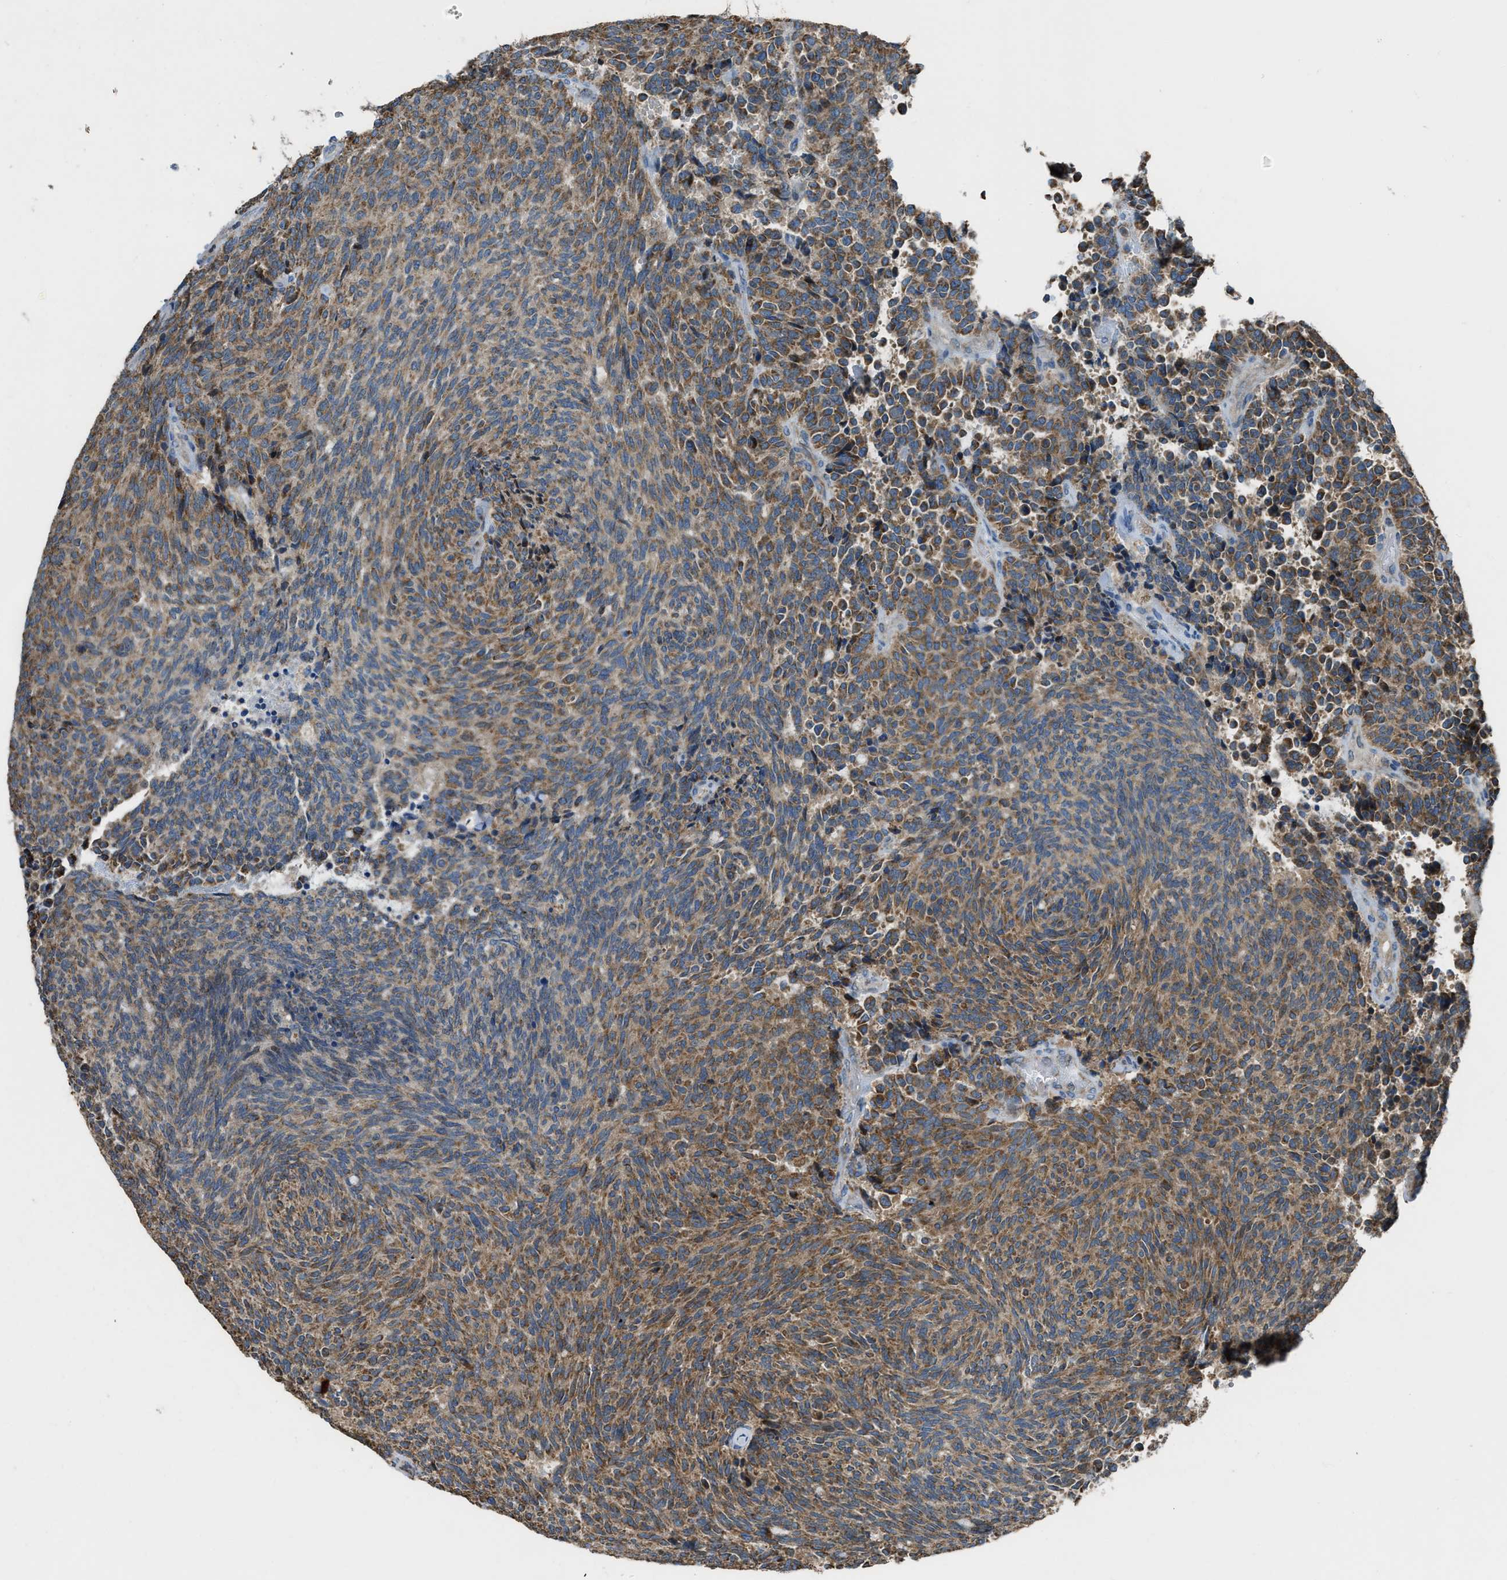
{"staining": {"intensity": "moderate", "quantity": ">75%", "location": "cytoplasmic/membranous"}, "tissue": "carcinoid", "cell_type": "Tumor cells", "image_type": "cancer", "snomed": [{"axis": "morphology", "description": "Carcinoid, malignant, NOS"}, {"axis": "topography", "description": "Pancreas"}], "caption": "Carcinoid (malignant) was stained to show a protein in brown. There is medium levels of moderate cytoplasmic/membranous expression in approximately >75% of tumor cells.", "gene": "SLC25A11", "patient": {"sex": "female", "age": 54}}